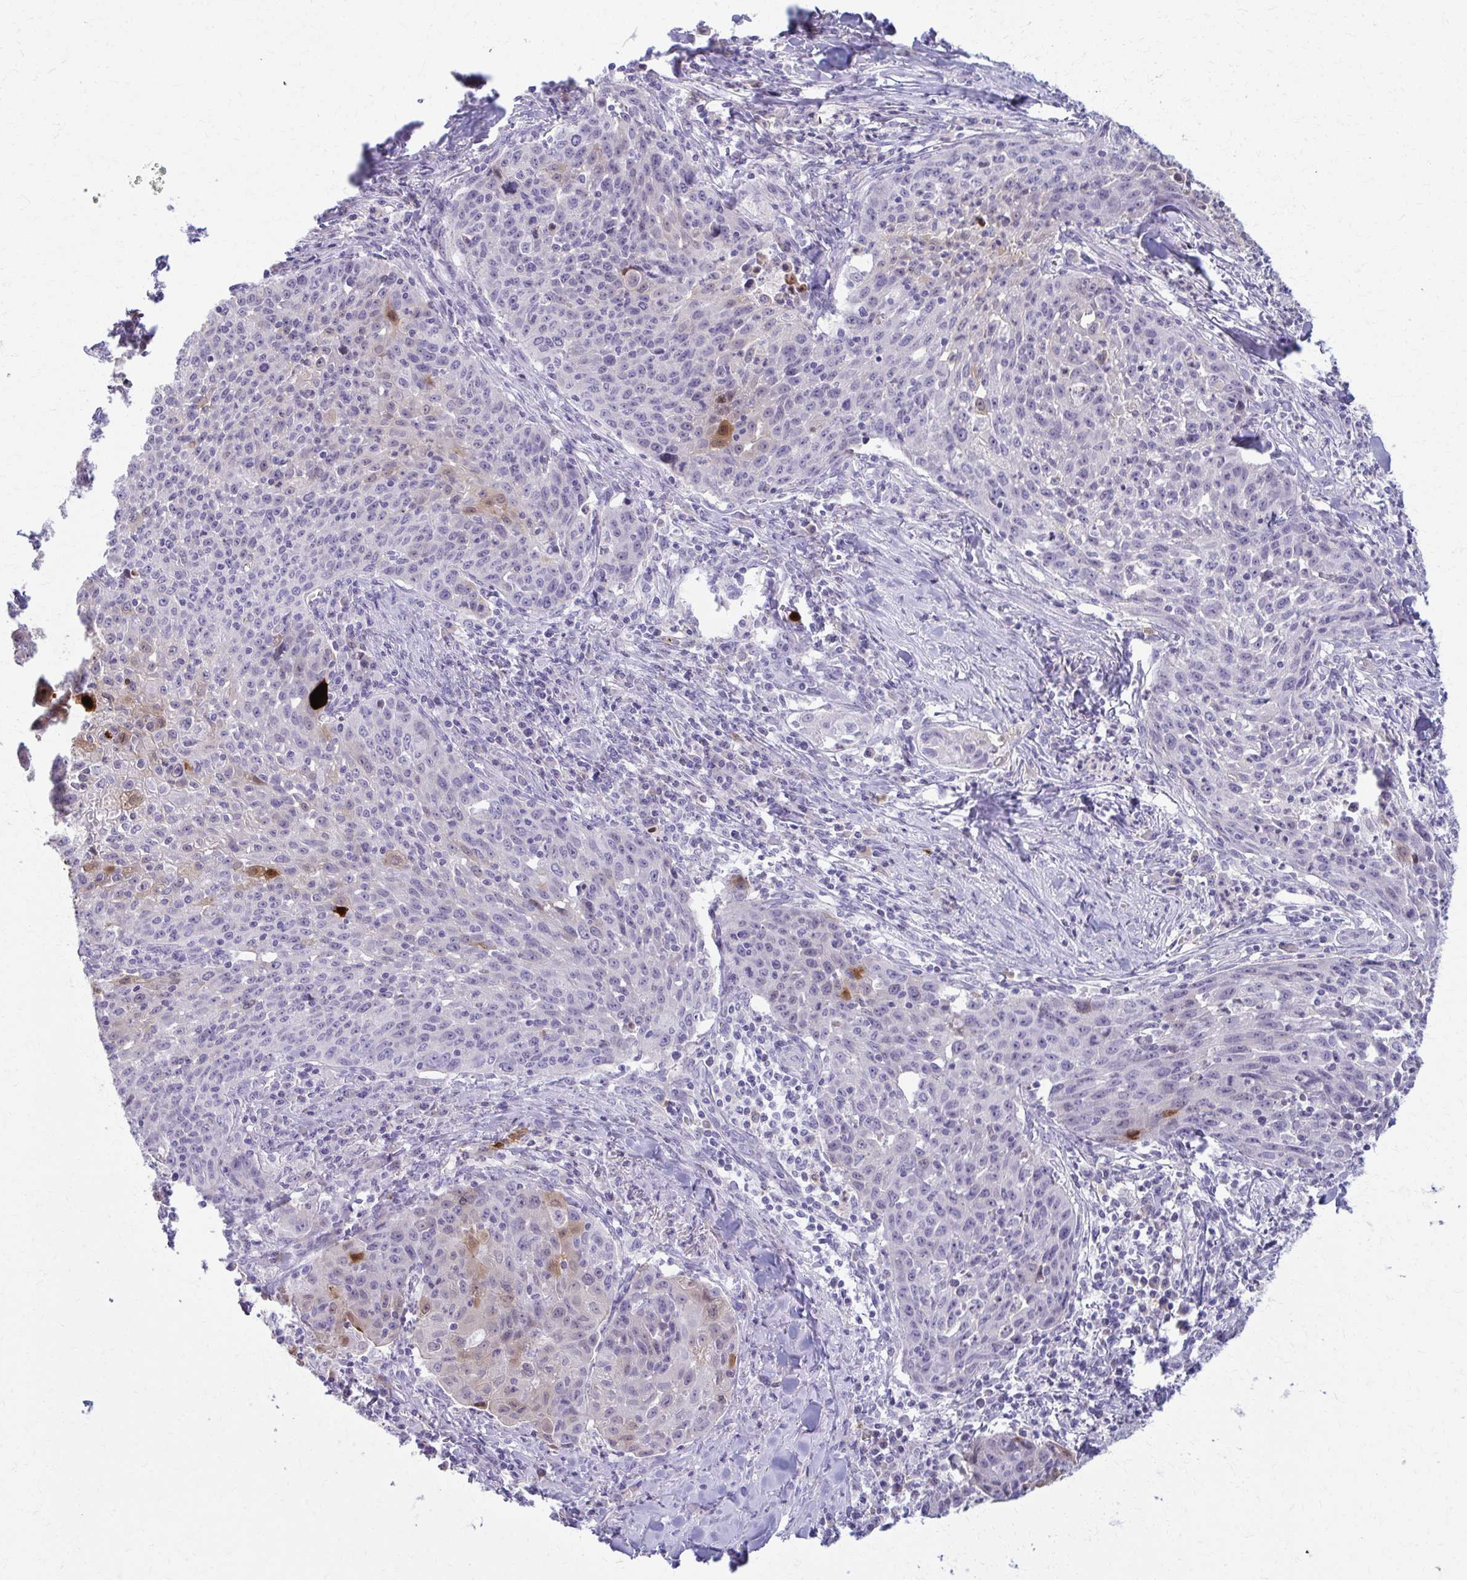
{"staining": {"intensity": "moderate", "quantity": "<25%", "location": "cytoplasmic/membranous,nuclear"}, "tissue": "lung cancer", "cell_type": "Tumor cells", "image_type": "cancer", "snomed": [{"axis": "morphology", "description": "Squamous cell carcinoma, NOS"}, {"axis": "morphology", "description": "Squamous cell carcinoma, metastatic, NOS"}, {"axis": "topography", "description": "Bronchus"}, {"axis": "topography", "description": "Lung"}], "caption": "Moderate cytoplasmic/membranous and nuclear protein staining is present in approximately <25% of tumor cells in lung cancer (metastatic squamous cell carcinoma). (IHC, brightfield microscopy, high magnification).", "gene": "OR4M1", "patient": {"sex": "male", "age": 62}}